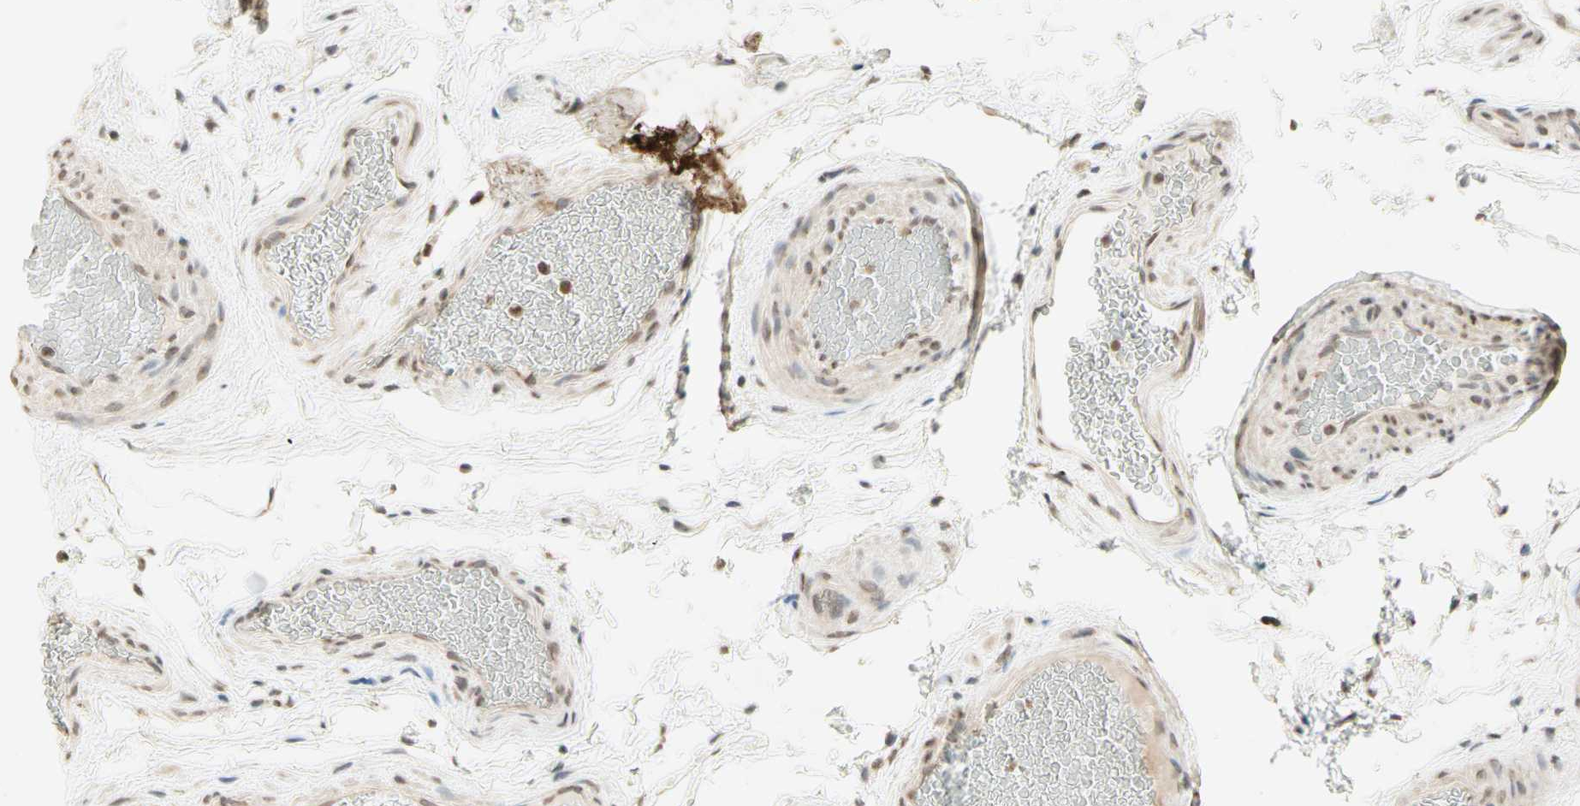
{"staining": {"intensity": "weak", "quantity": "25%-75%", "location": "cytoplasmic/membranous,nuclear"}, "tissue": "epididymis", "cell_type": "Glandular cells", "image_type": "normal", "snomed": [{"axis": "morphology", "description": "Normal tissue, NOS"}, {"axis": "topography", "description": "Epididymis"}], "caption": "This micrograph demonstrates unremarkable epididymis stained with immunohistochemistry to label a protein in brown. The cytoplasmic/membranous,nuclear of glandular cells show weak positivity for the protein. Nuclei are counter-stained blue.", "gene": "CCNI", "patient": {"sex": "male", "age": 36}}